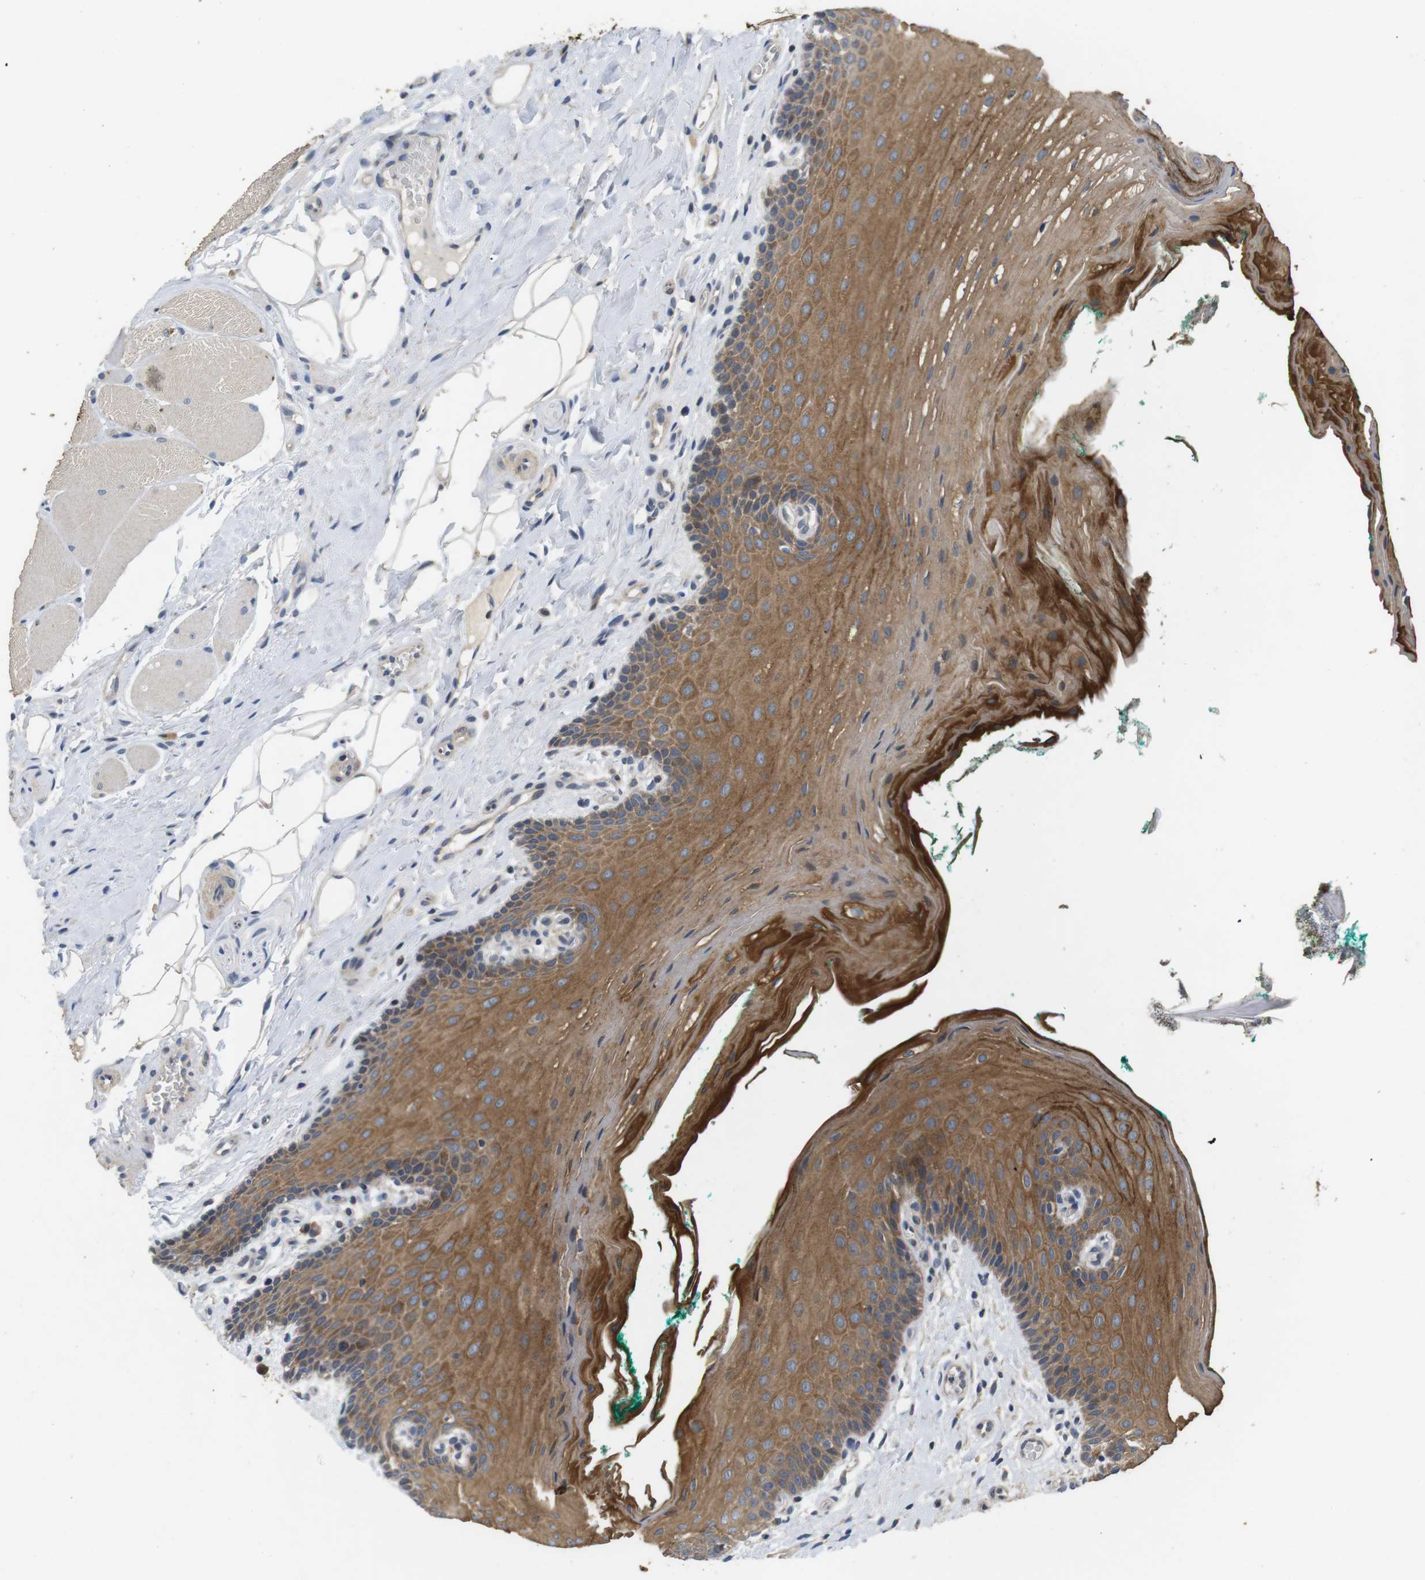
{"staining": {"intensity": "strong", "quantity": ">75%", "location": "cytoplasmic/membranous"}, "tissue": "oral mucosa", "cell_type": "Squamous epithelial cells", "image_type": "normal", "snomed": [{"axis": "morphology", "description": "Normal tissue, NOS"}, {"axis": "topography", "description": "Oral tissue"}], "caption": "This is an image of immunohistochemistry (IHC) staining of benign oral mucosa, which shows strong staining in the cytoplasmic/membranous of squamous epithelial cells.", "gene": "ADGRL3", "patient": {"sex": "male", "age": 58}}